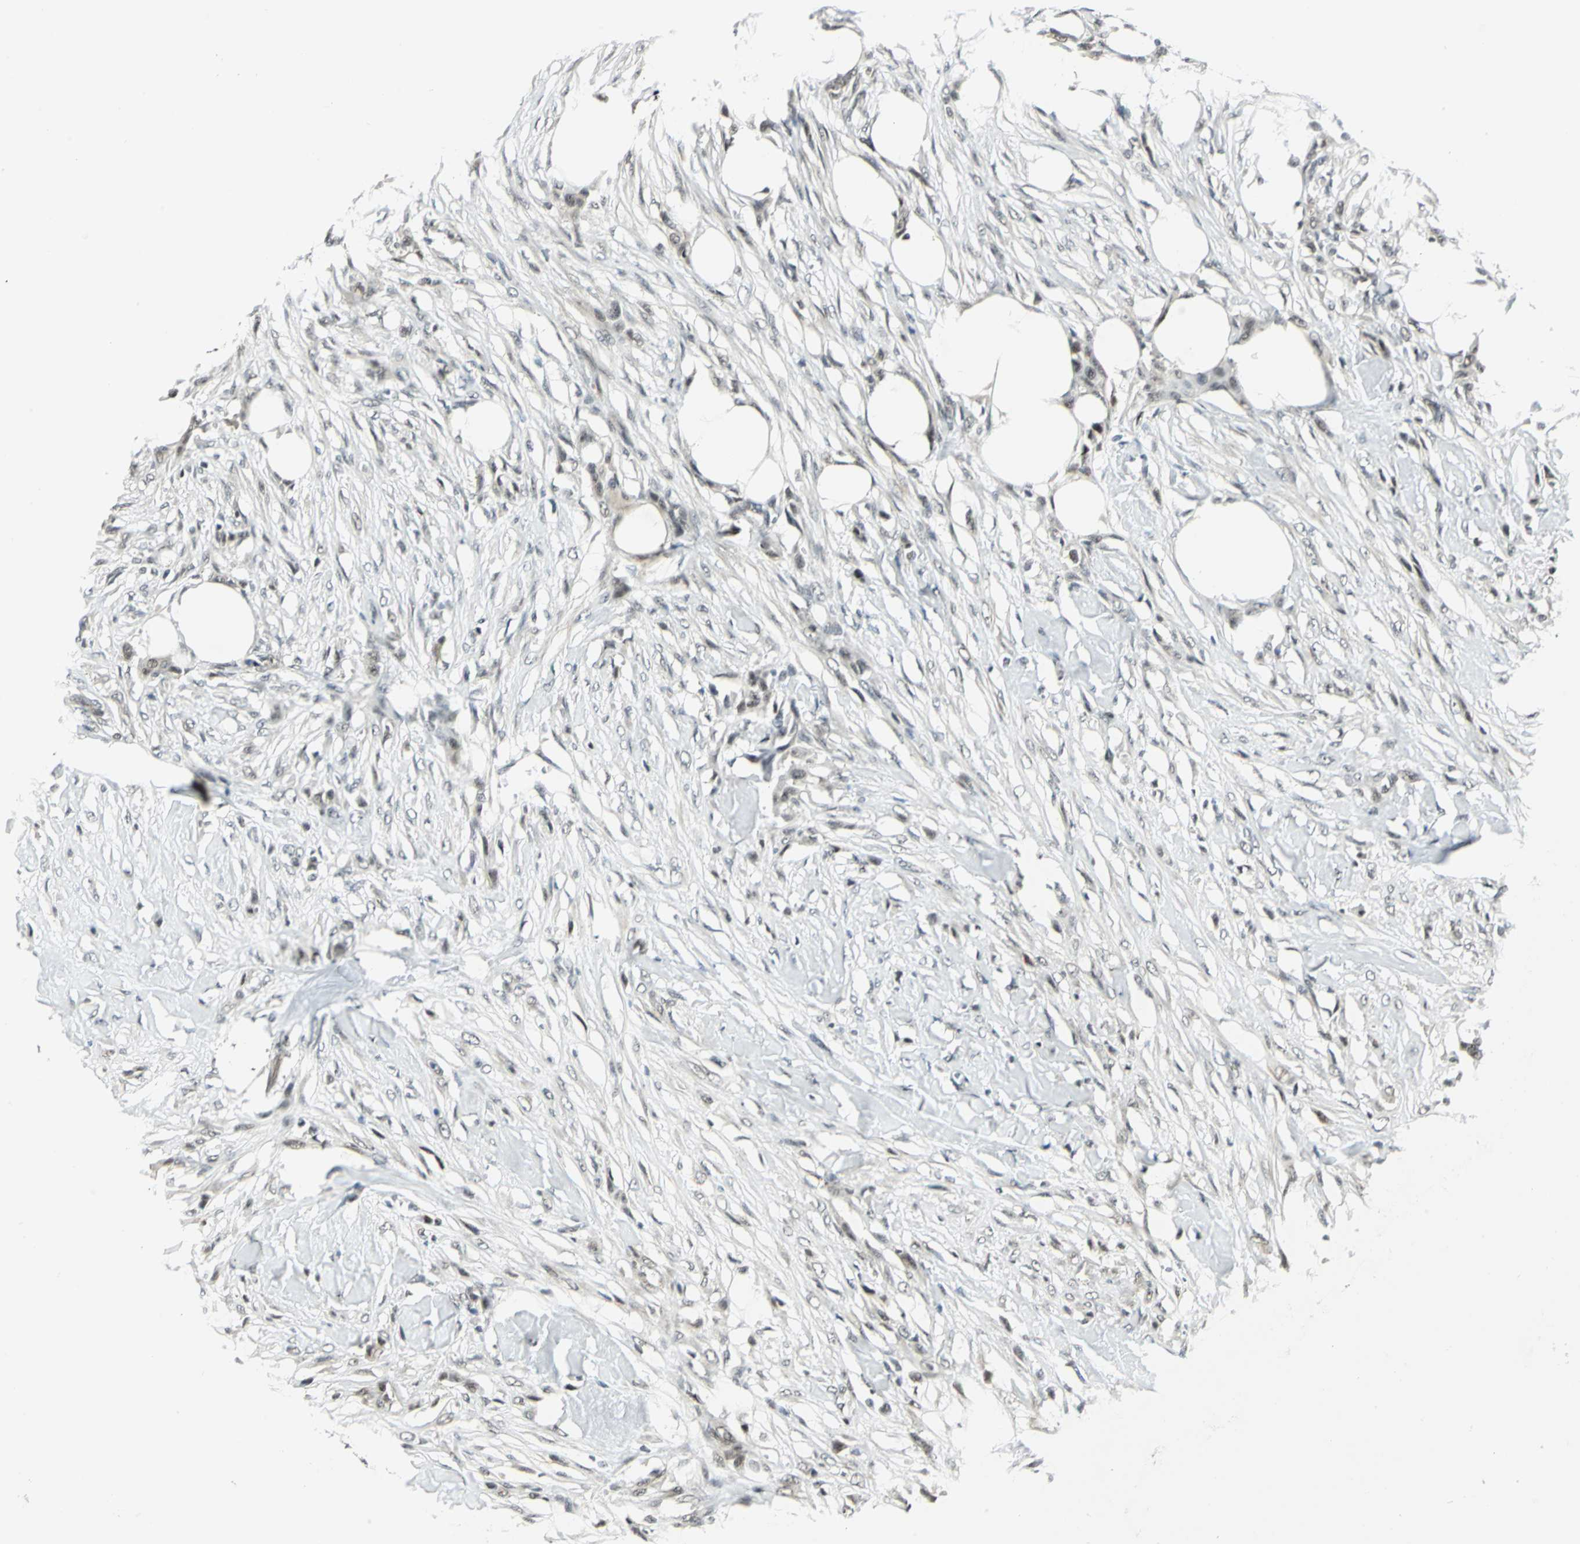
{"staining": {"intensity": "weak", "quantity": "<25%", "location": "cytoplasmic/membranous,nuclear"}, "tissue": "skin cancer", "cell_type": "Tumor cells", "image_type": "cancer", "snomed": [{"axis": "morphology", "description": "Normal tissue, NOS"}, {"axis": "morphology", "description": "Squamous cell carcinoma, NOS"}, {"axis": "topography", "description": "Skin"}], "caption": "Histopathology image shows no protein expression in tumor cells of squamous cell carcinoma (skin) tissue.", "gene": "MTA1", "patient": {"sex": "female", "age": 59}}